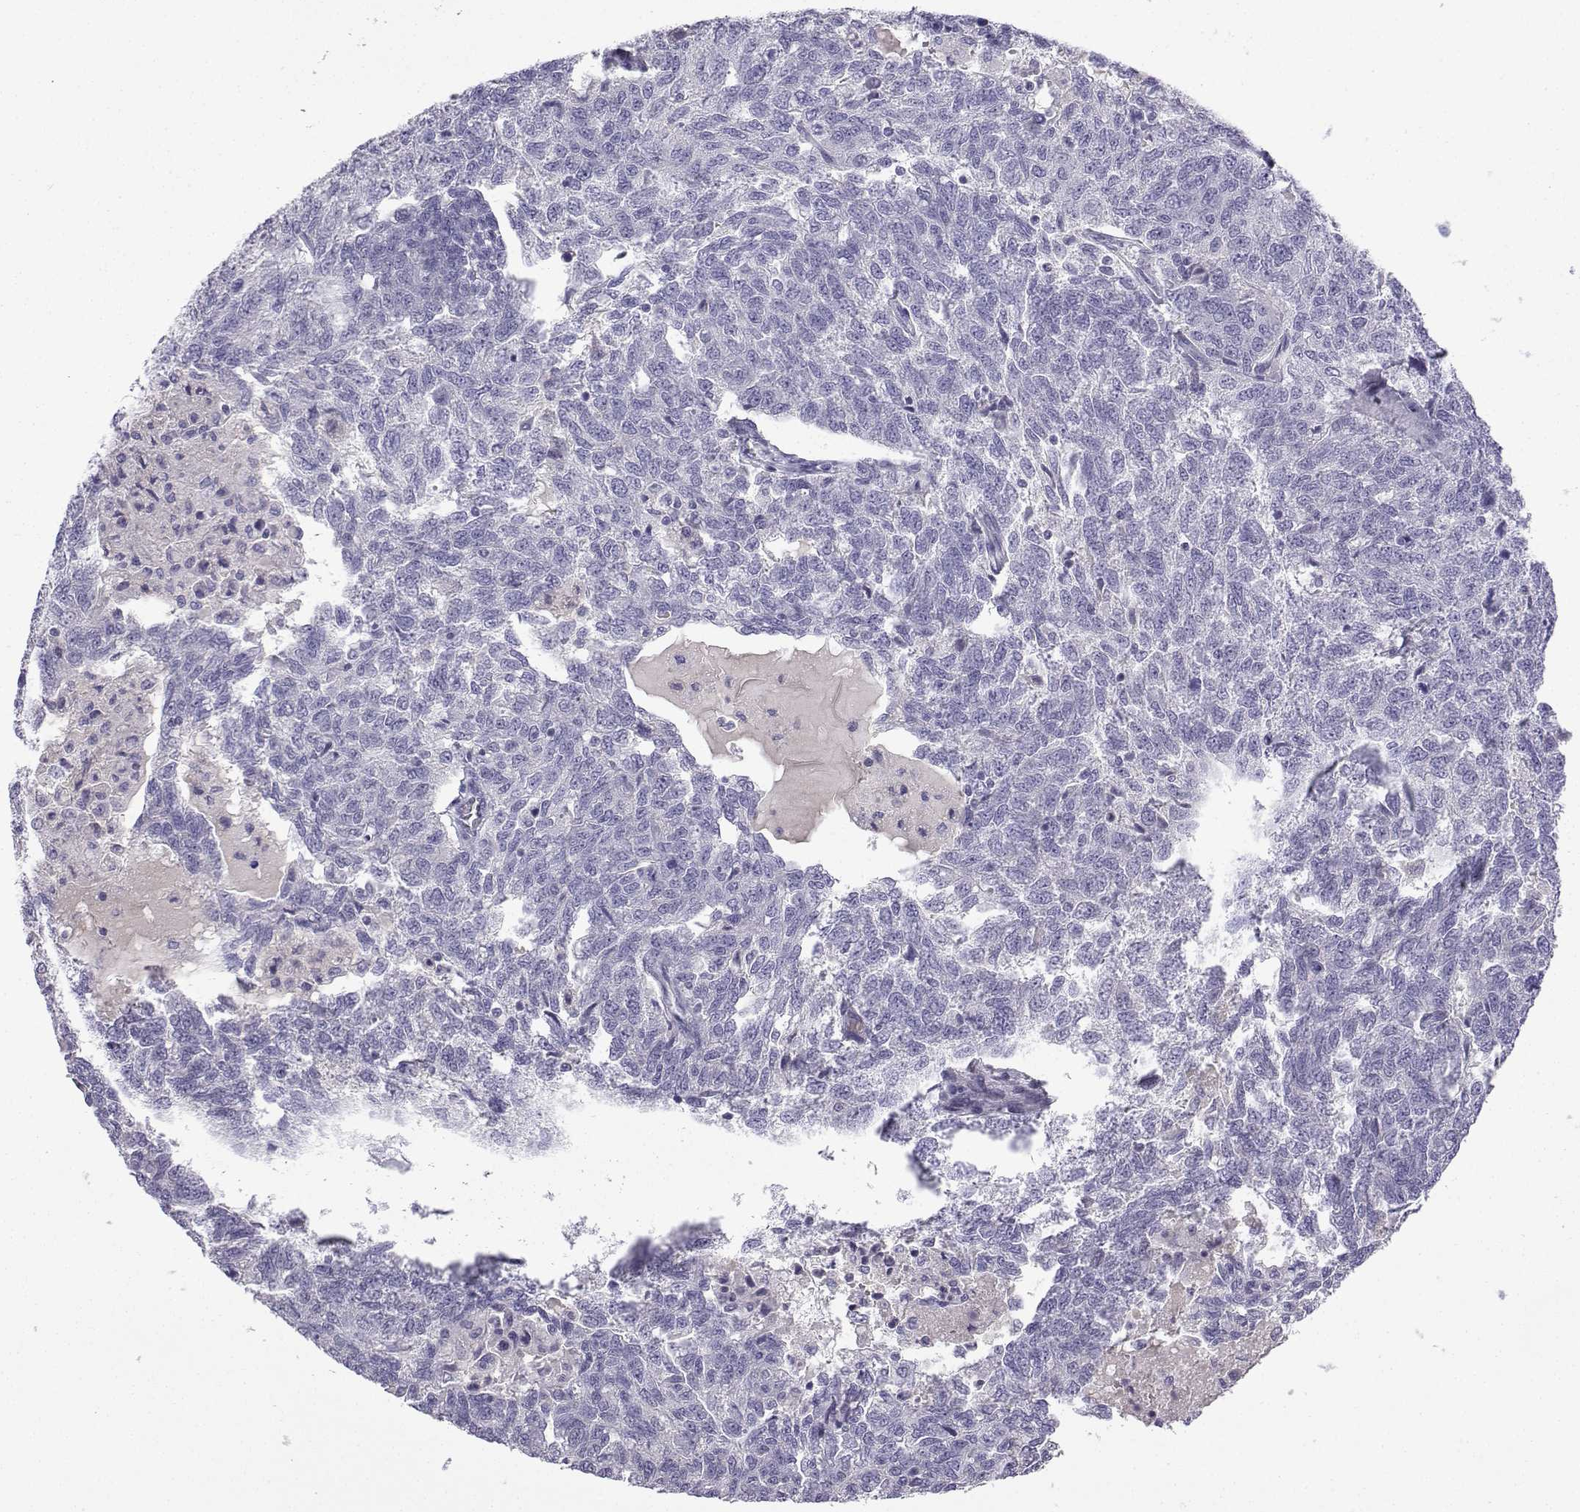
{"staining": {"intensity": "negative", "quantity": "none", "location": "none"}, "tissue": "ovarian cancer", "cell_type": "Tumor cells", "image_type": "cancer", "snomed": [{"axis": "morphology", "description": "Cystadenocarcinoma, serous, NOS"}, {"axis": "topography", "description": "Ovary"}], "caption": "Ovarian serous cystadenocarcinoma was stained to show a protein in brown. There is no significant expression in tumor cells. Nuclei are stained in blue.", "gene": "SPACA7", "patient": {"sex": "female", "age": 71}}